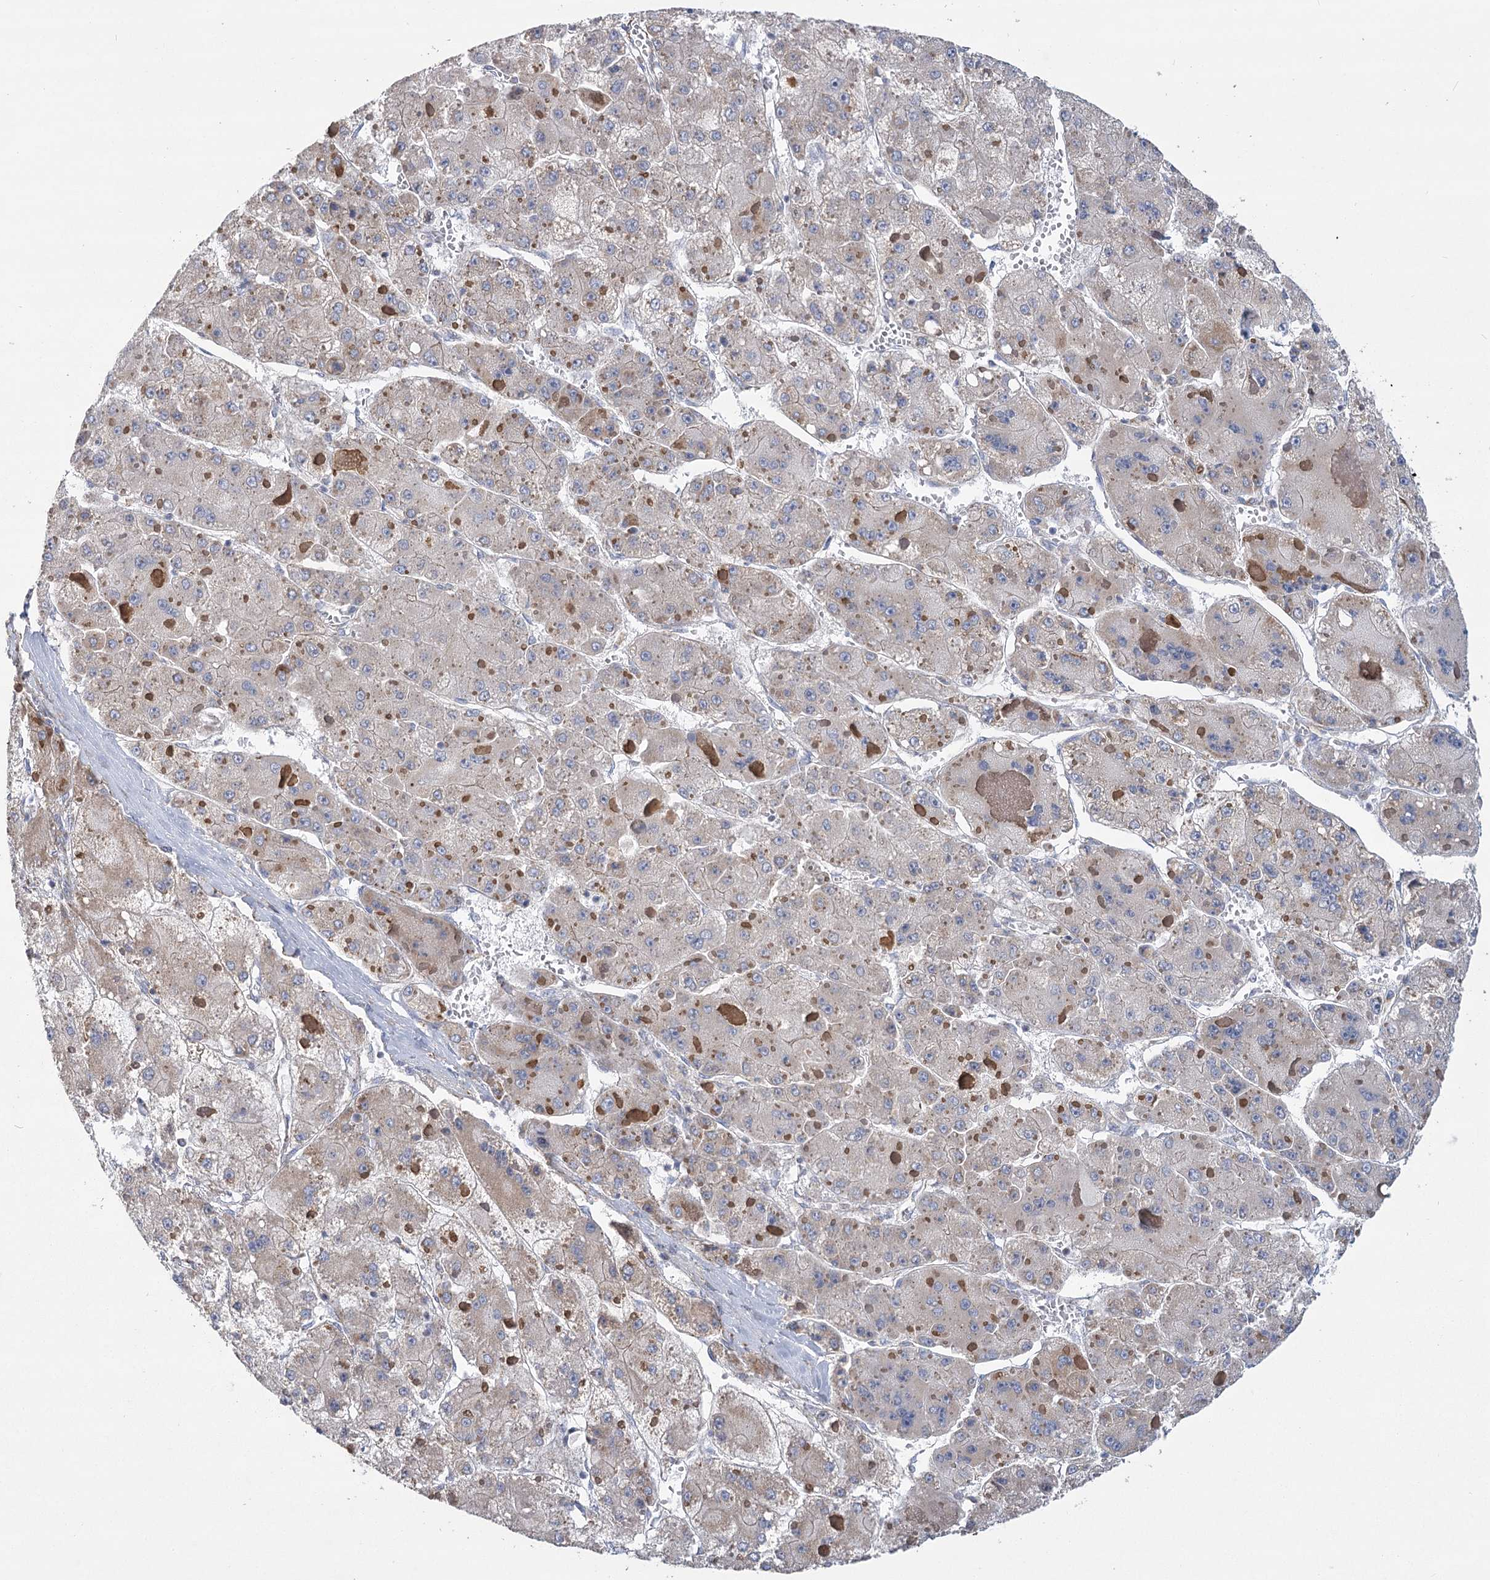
{"staining": {"intensity": "negative", "quantity": "none", "location": "none"}, "tissue": "liver cancer", "cell_type": "Tumor cells", "image_type": "cancer", "snomed": [{"axis": "morphology", "description": "Carcinoma, Hepatocellular, NOS"}, {"axis": "topography", "description": "Liver"}], "caption": "This is an IHC micrograph of human liver hepatocellular carcinoma. There is no expression in tumor cells.", "gene": "SNX7", "patient": {"sex": "female", "age": 73}}